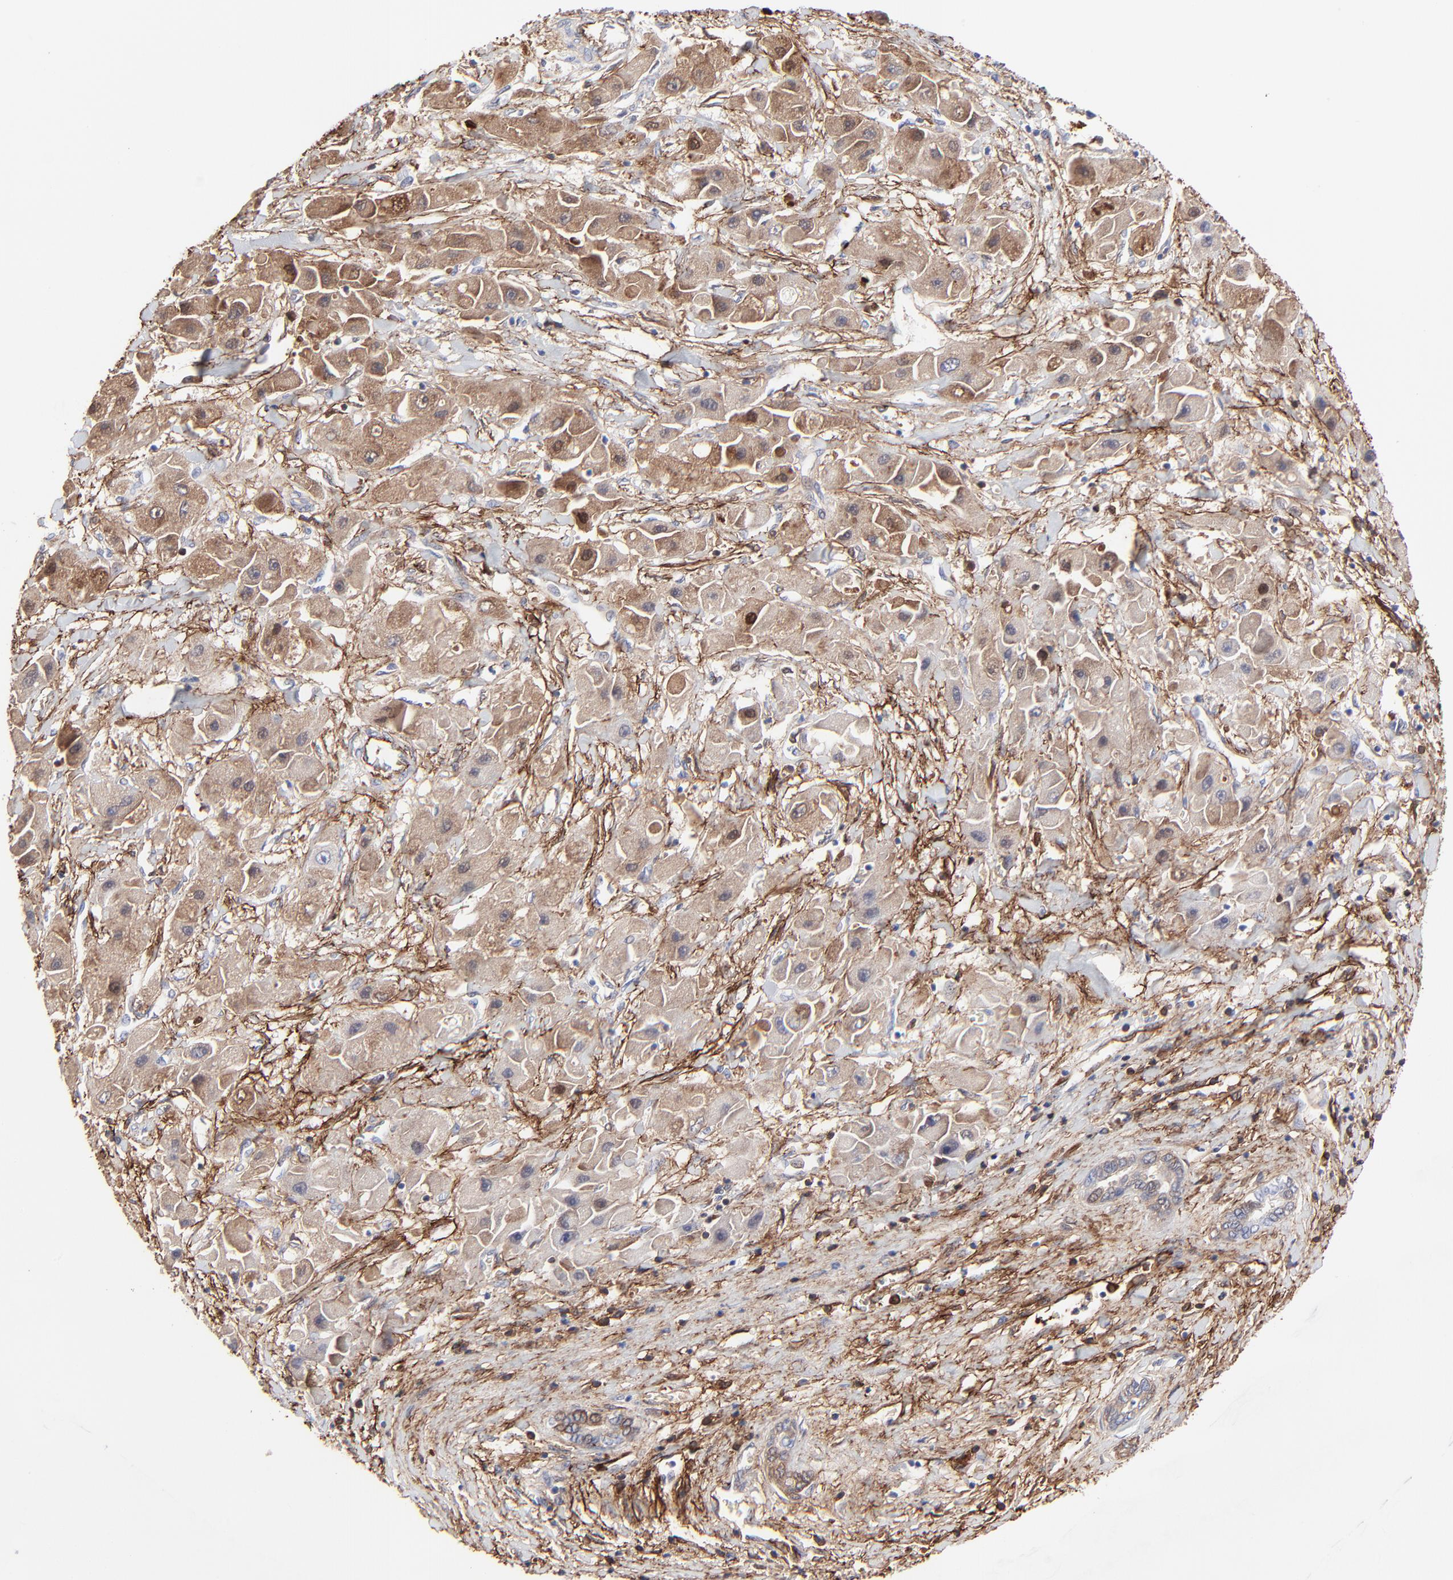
{"staining": {"intensity": "strong", "quantity": ">75%", "location": "cytoplasmic/membranous,nuclear"}, "tissue": "liver cancer", "cell_type": "Tumor cells", "image_type": "cancer", "snomed": [{"axis": "morphology", "description": "Carcinoma, Hepatocellular, NOS"}, {"axis": "topography", "description": "Liver"}], "caption": "This is a micrograph of immunohistochemistry (IHC) staining of hepatocellular carcinoma (liver), which shows strong positivity in the cytoplasmic/membranous and nuclear of tumor cells.", "gene": "FBLN2", "patient": {"sex": "male", "age": 24}}